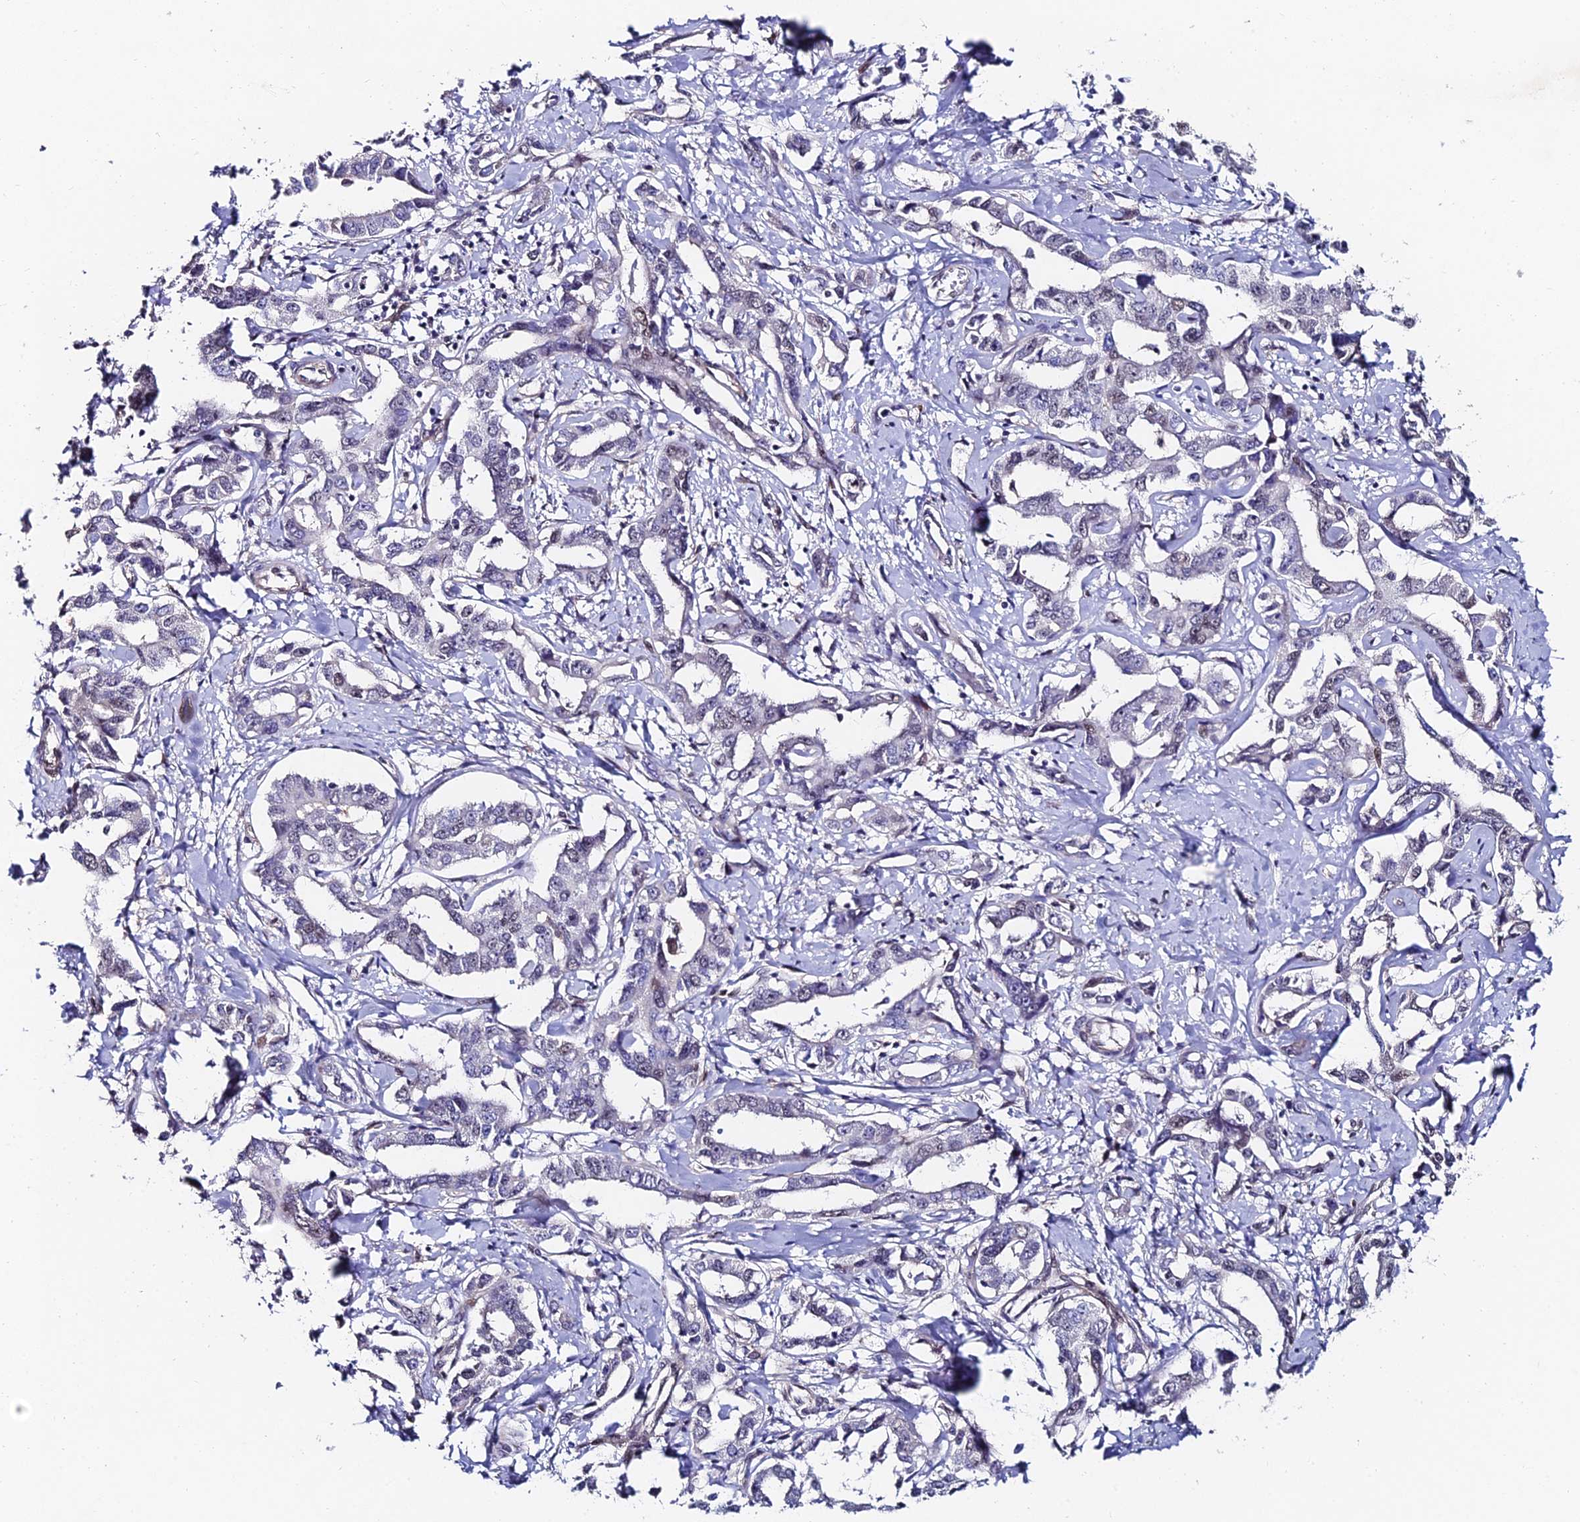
{"staining": {"intensity": "negative", "quantity": "none", "location": "none"}, "tissue": "liver cancer", "cell_type": "Tumor cells", "image_type": "cancer", "snomed": [{"axis": "morphology", "description": "Cholangiocarcinoma"}, {"axis": "topography", "description": "Liver"}], "caption": "This is a image of immunohistochemistry (IHC) staining of liver cholangiocarcinoma, which shows no expression in tumor cells. (Stains: DAB immunohistochemistry with hematoxylin counter stain, Microscopy: brightfield microscopy at high magnification).", "gene": "TRIM24", "patient": {"sex": "male", "age": 59}}